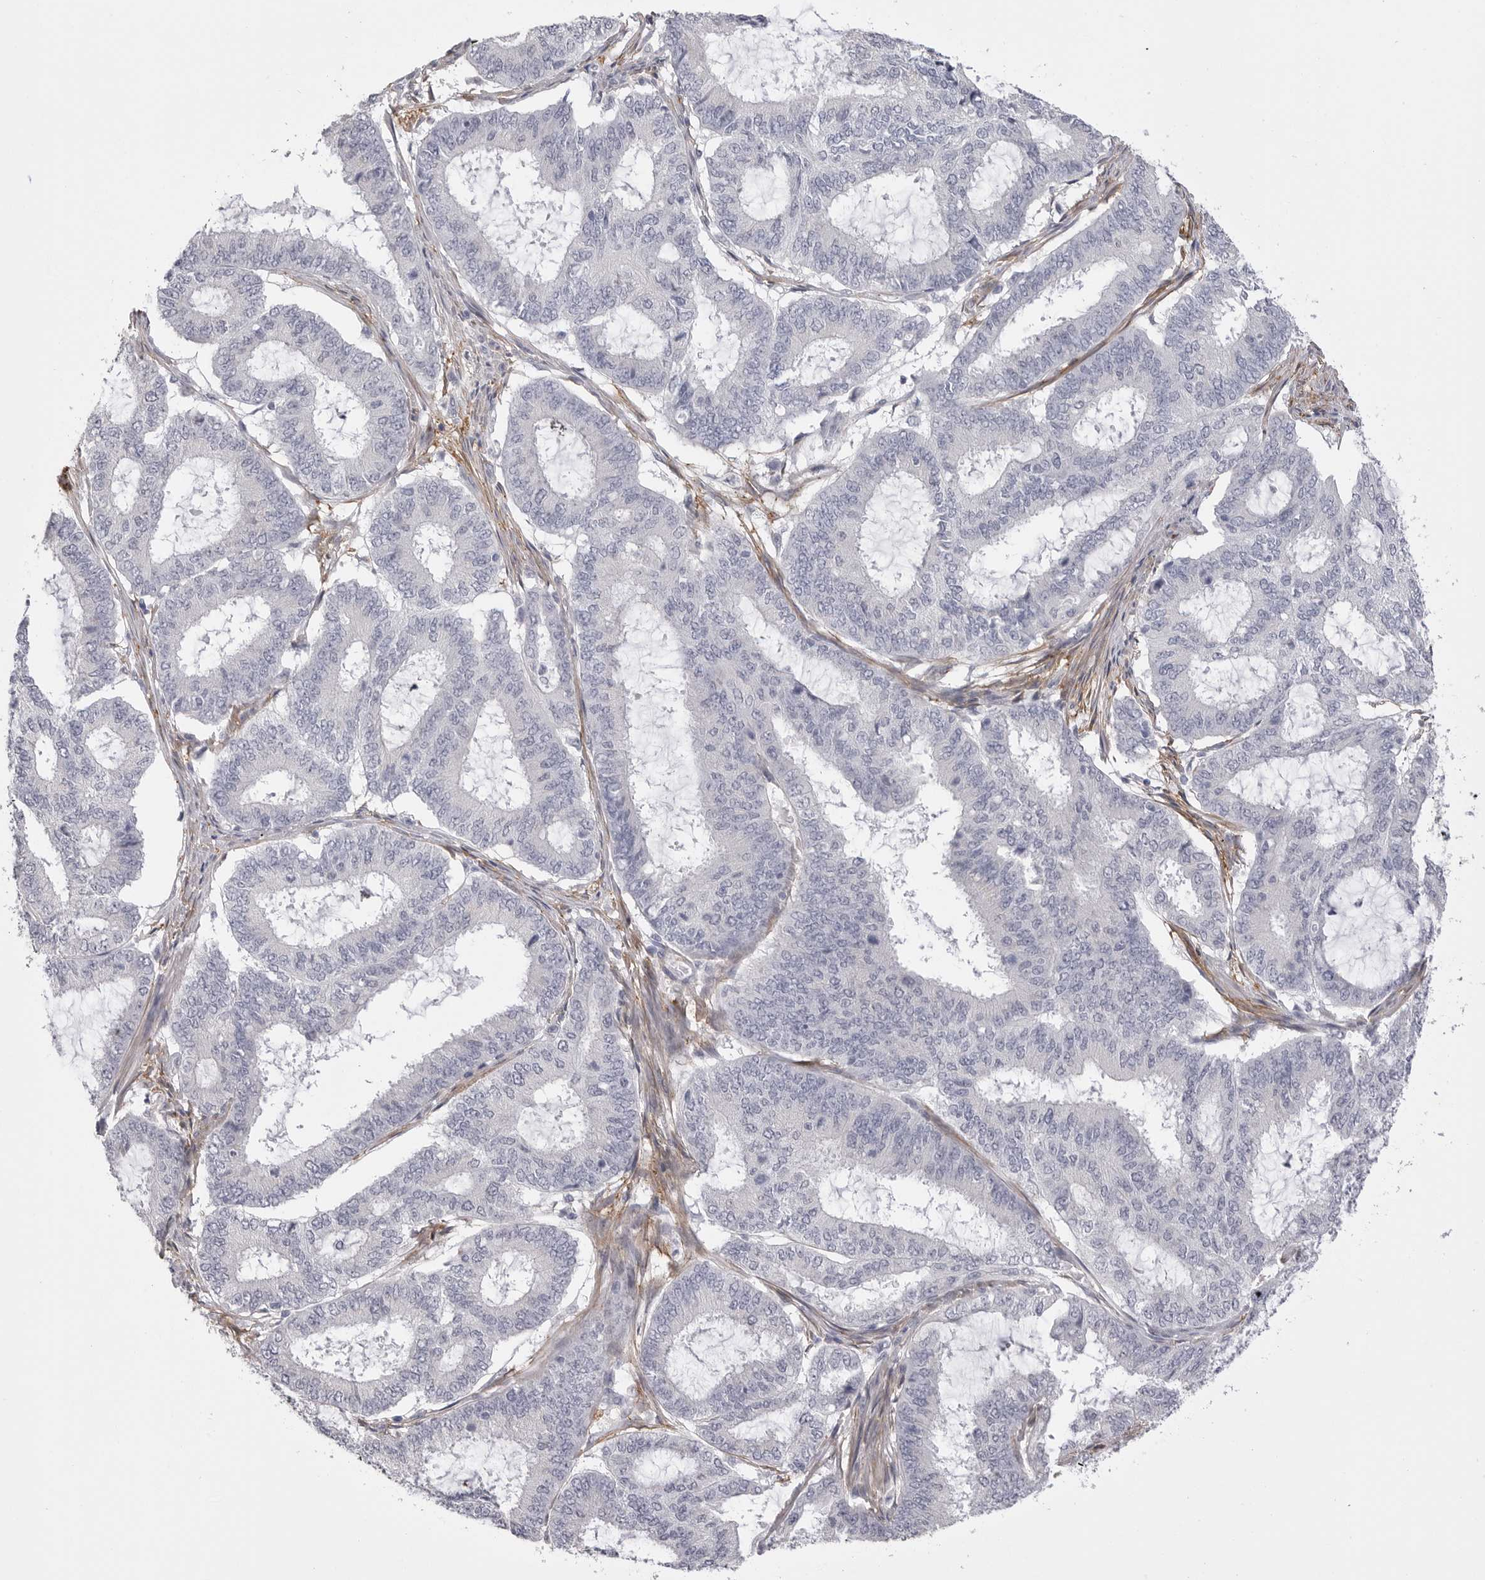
{"staining": {"intensity": "negative", "quantity": "none", "location": "none"}, "tissue": "endometrial cancer", "cell_type": "Tumor cells", "image_type": "cancer", "snomed": [{"axis": "morphology", "description": "Adenocarcinoma, NOS"}, {"axis": "topography", "description": "Endometrium"}], "caption": "Human adenocarcinoma (endometrial) stained for a protein using immunohistochemistry displays no staining in tumor cells.", "gene": "AKAP12", "patient": {"sex": "female", "age": 51}}